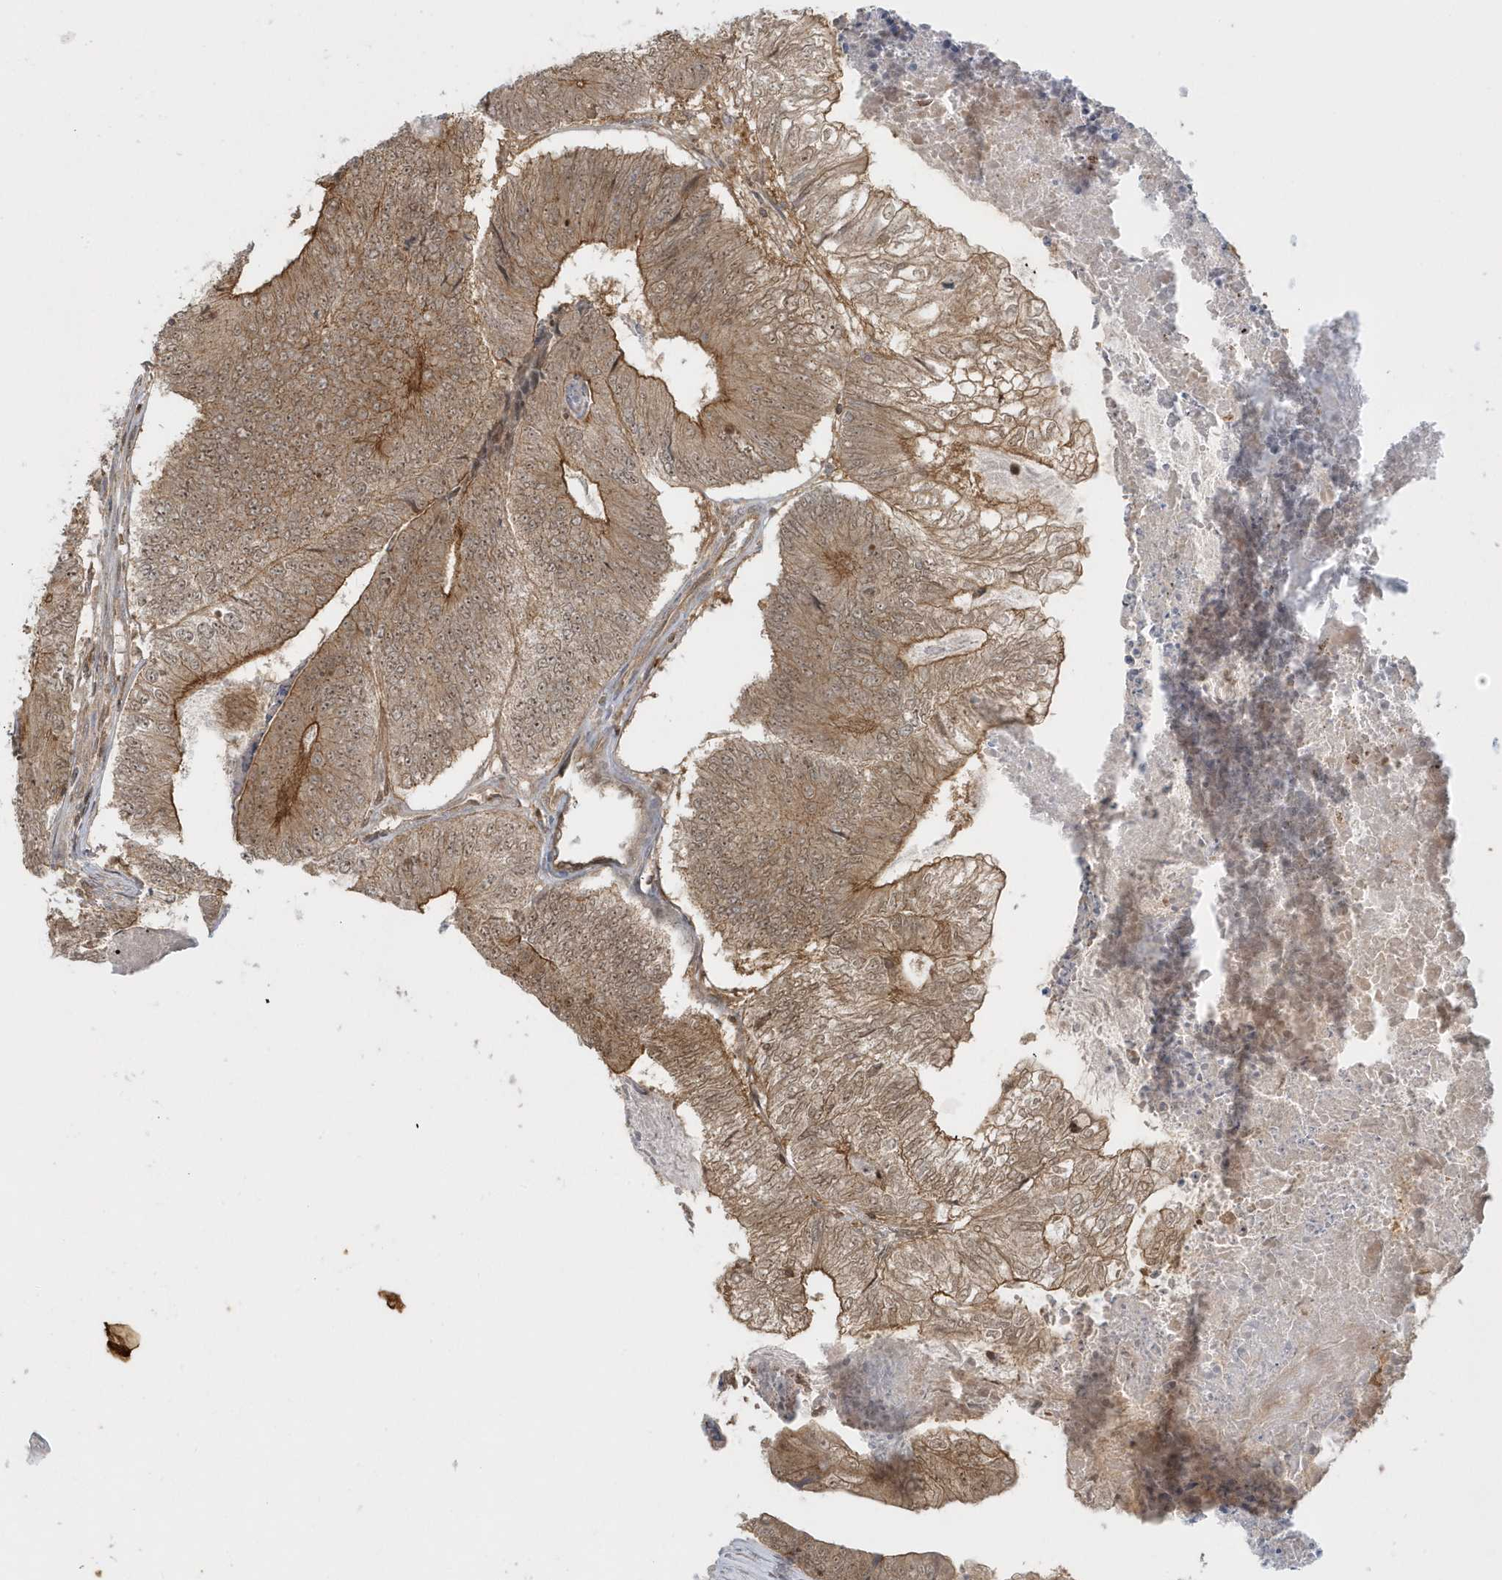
{"staining": {"intensity": "moderate", "quantity": ">75%", "location": "cytoplasmic/membranous,nuclear"}, "tissue": "colorectal cancer", "cell_type": "Tumor cells", "image_type": "cancer", "snomed": [{"axis": "morphology", "description": "Adenocarcinoma, NOS"}, {"axis": "topography", "description": "Colon"}], "caption": "Protein staining of colorectal cancer tissue exhibits moderate cytoplasmic/membranous and nuclear staining in approximately >75% of tumor cells. The staining was performed using DAB (3,3'-diaminobenzidine), with brown indicating positive protein expression. Nuclei are stained blue with hematoxylin.", "gene": "PPP1R7", "patient": {"sex": "female", "age": 67}}